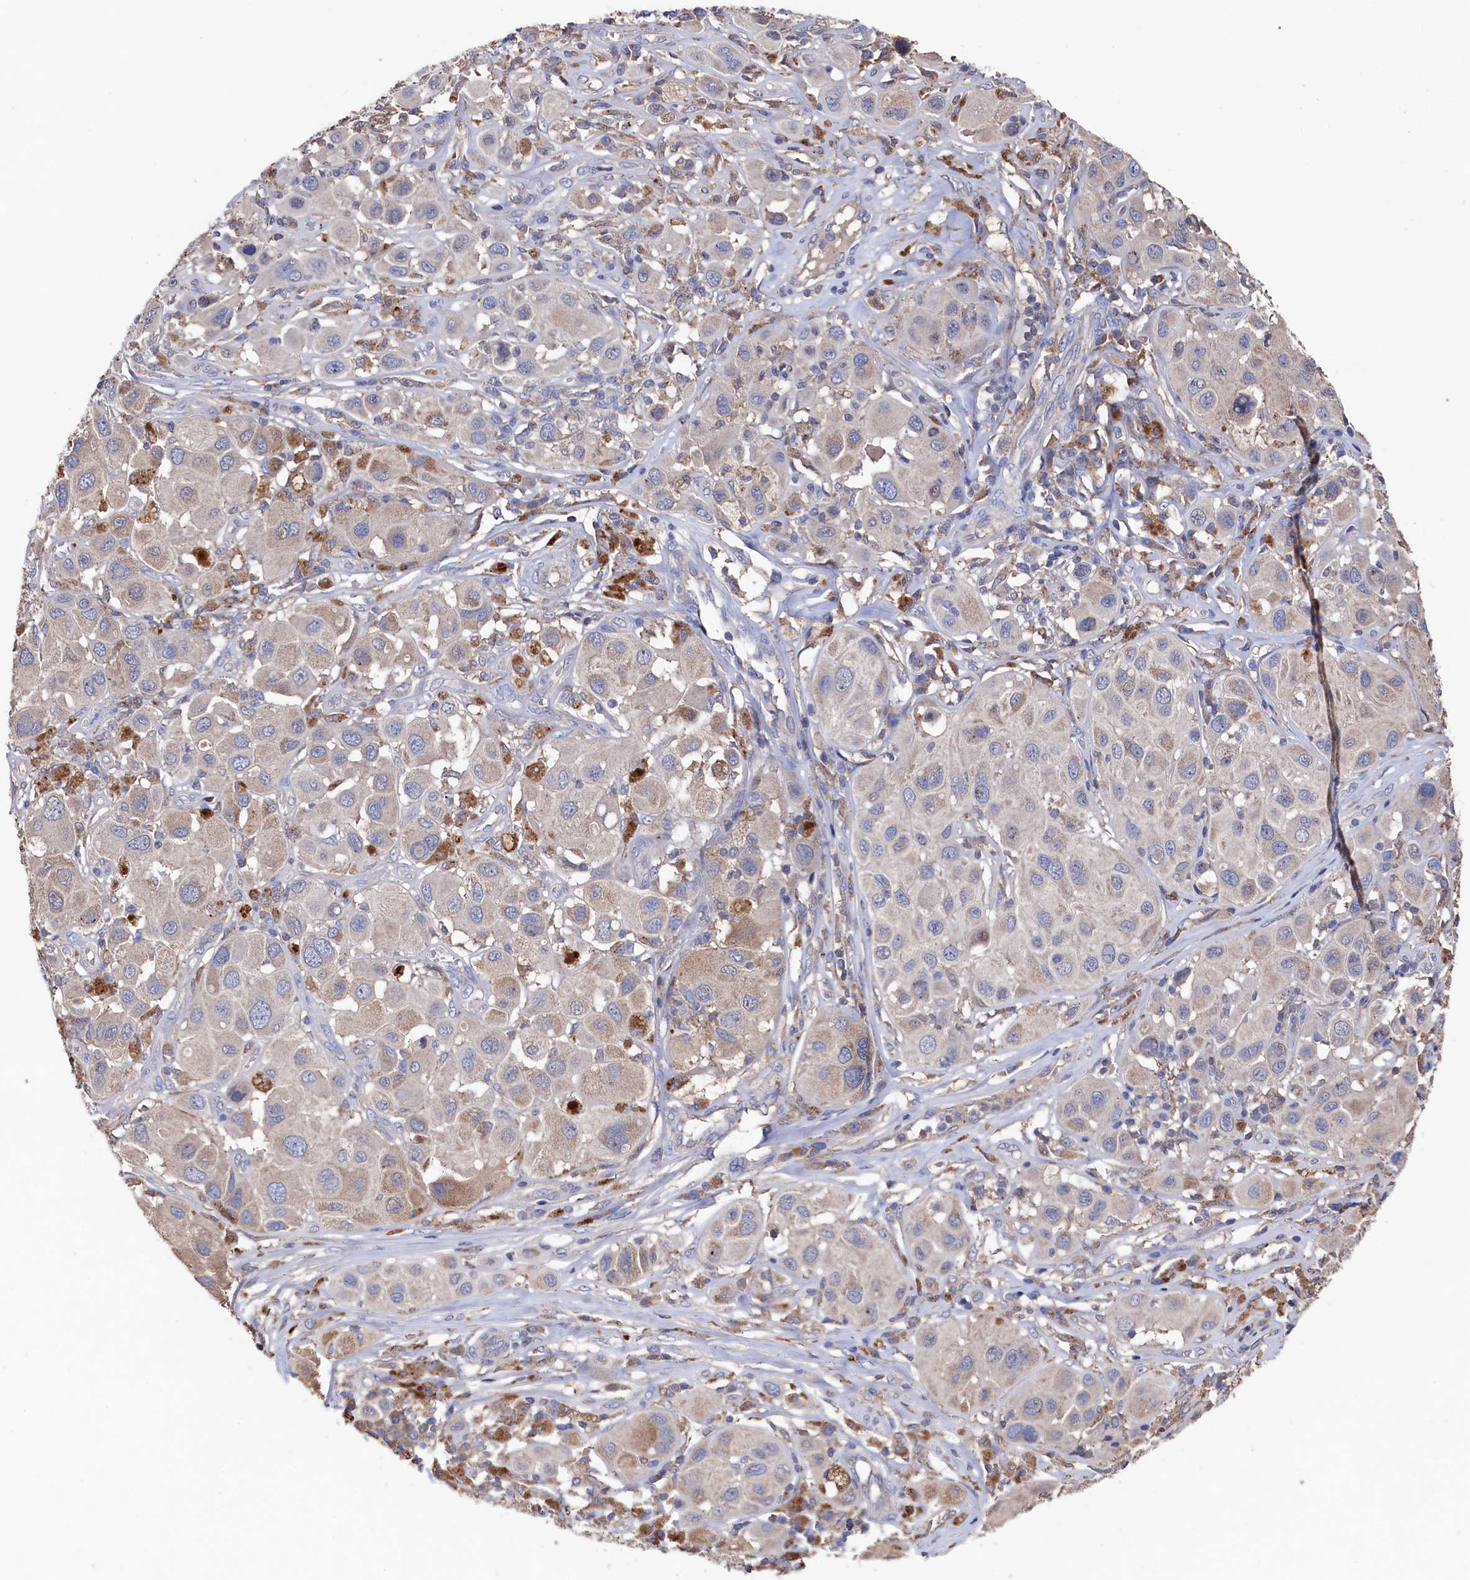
{"staining": {"intensity": "weak", "quantity": "<25%", "location": "cytoplasmic/membranous"}, "tissue": "melanoma", "cell_type": "Tumor cells", "image_type": "cancer", "snomed": [{"axis": "morphology", "description": "Malignant melanoma, Metastatic site"}, {"axis": "topography", "description": "Skin"}], "caption": "Immunohistochemical staining of malignant melanoma (metastatic site) demonstrates no significant staining in tumor cells.", "gene": "TK2", "patient": {"sex": "male", "age": 41}}